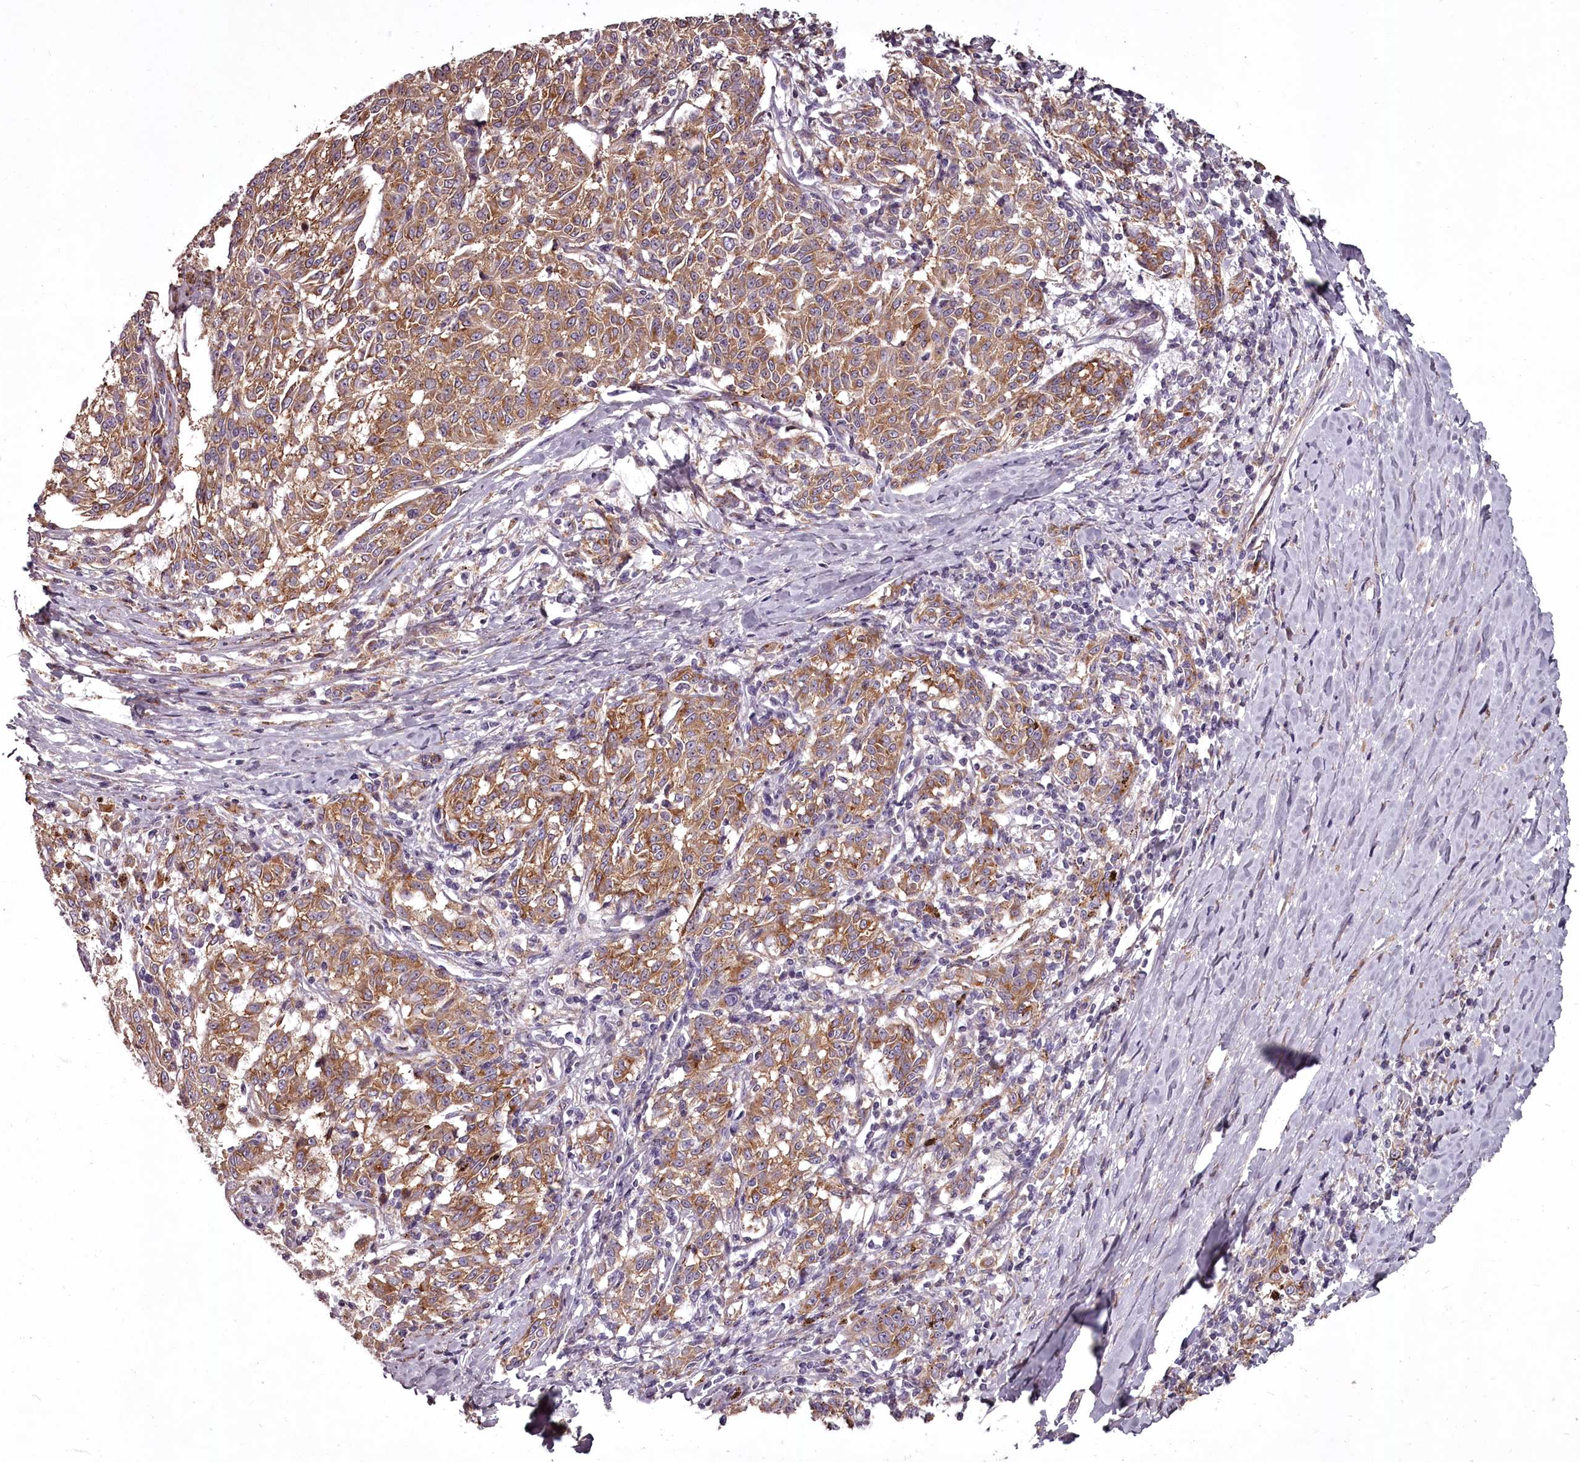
{"staining": {"intensity": "moderate", "quantity": ">75%", "location": "cytoplasmic/membranous"}, "tissue": "melanoma", "cell_type": "Tumor cells", "image_type": "cancer", "snomed": [{"axis": "morphology", "description": "Malignant melanoma, NOS"}, {"axis": "topography", "description": "Skin"}], "caption": "Malignant melanoma was stained to show a protein in brown. There is medium levels of moderate cytoplasmic/membranous staining in approximately >75% of tumor cells.", "gene": "STX6", "patient": {"sex": "female", "age": 72}}